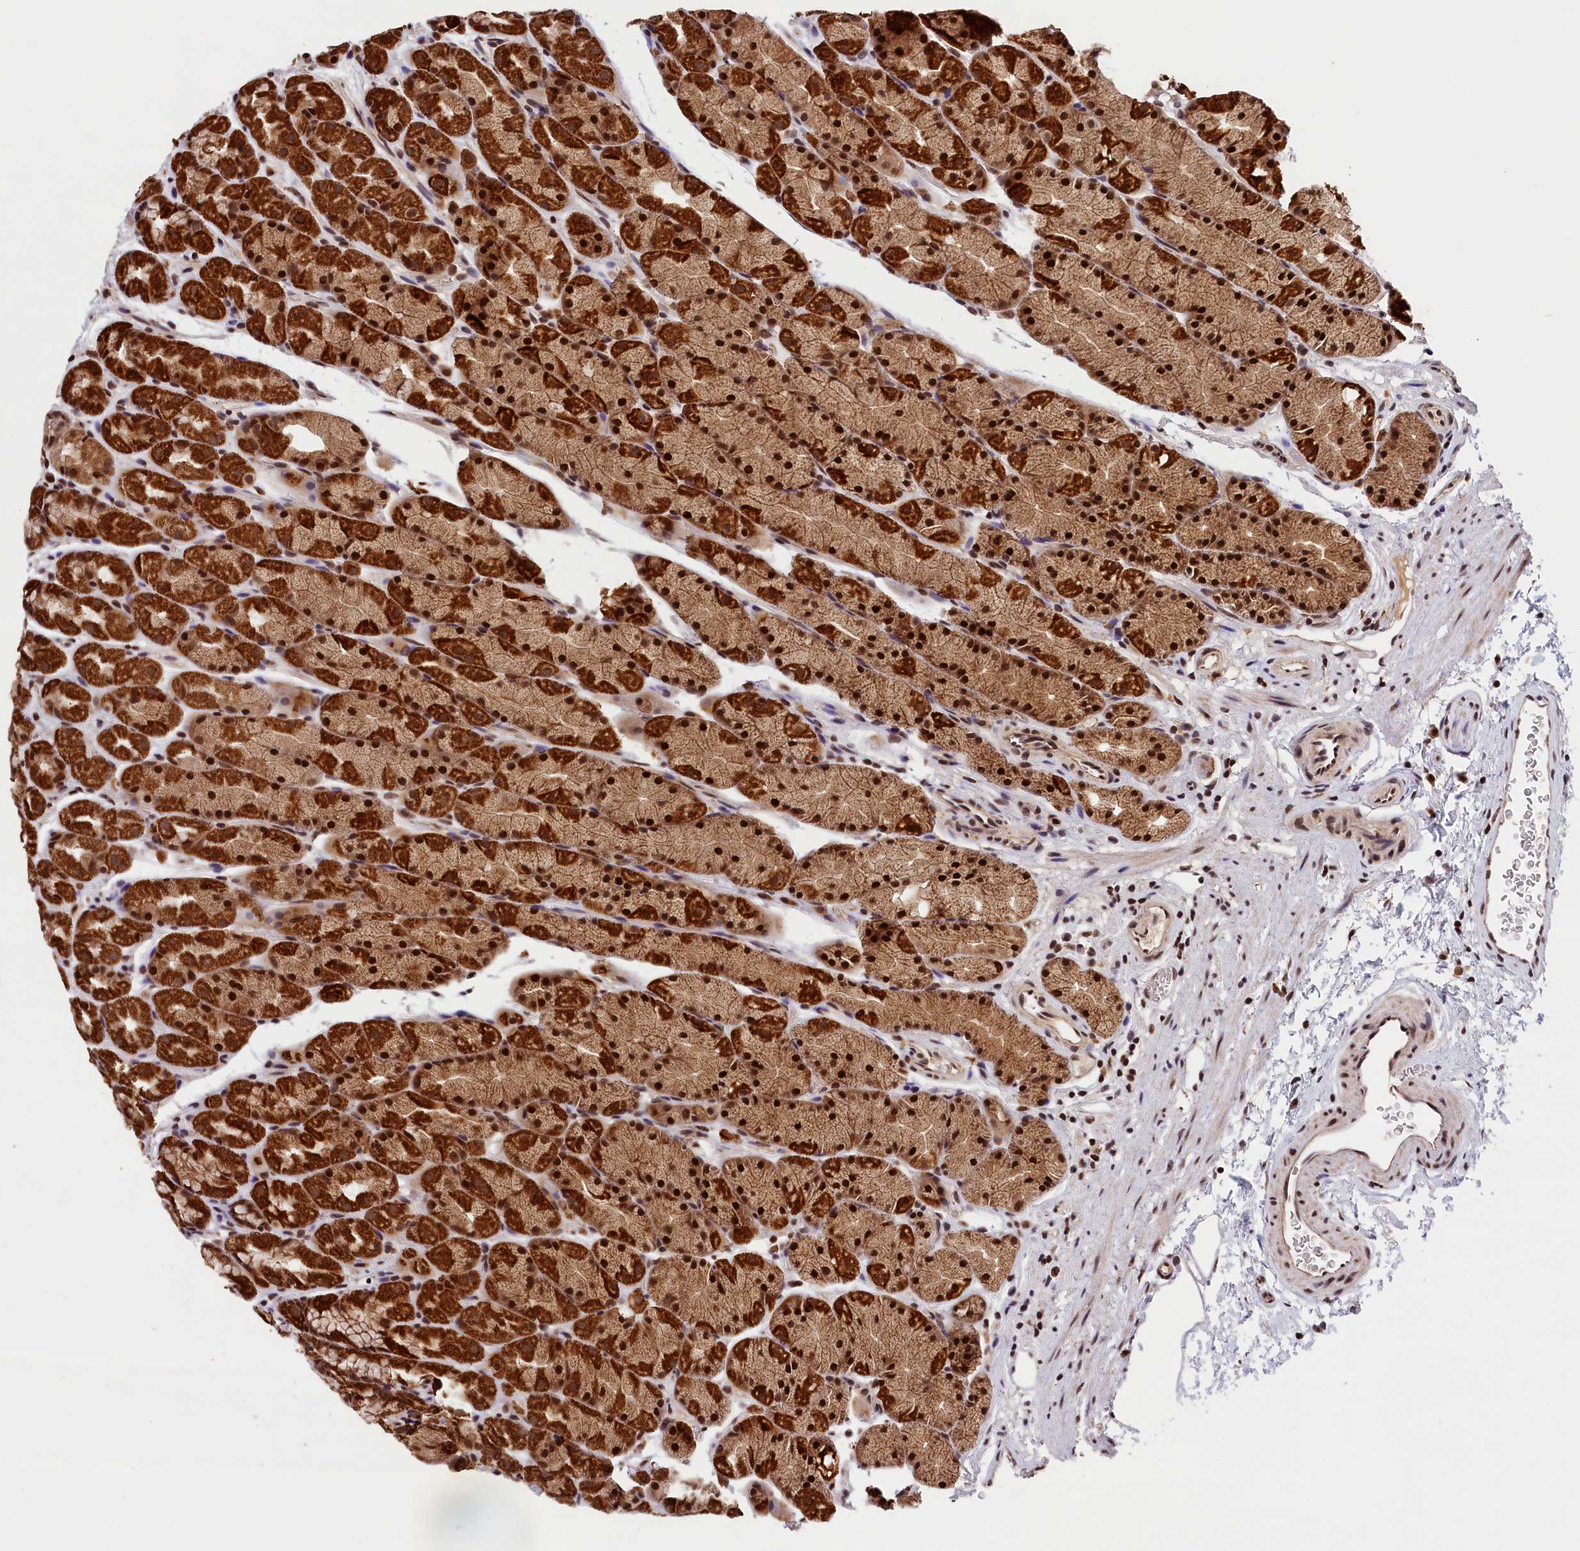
{"staining": {"intensity": "strong", "quantity": ">75%", "location": "cytoplasmic/membranous,nuclear"}, "tissue": "stomach", "cell_type": "Glandular cells", "image_type": "normal", "snomed": [{"axis": "morphology", "description": "Normal tissue, NOS"}, {"axis": "topography", "description": "Stomach, upper"}, {"axis": "topography", "description": "Stomach"}], "caption": "IHC micrograph of unremarkable stomach: stomach stained using immunohistochemistry displays high levels of strong protein expression localized specifically in the cytoplasmic/membranous,nuclear of glandular cells, appearing as a cytoplasmic/membranous,nuclear brown color.", "gene": "KCNK6", "patient": {"sex": "male", "age": 47}}